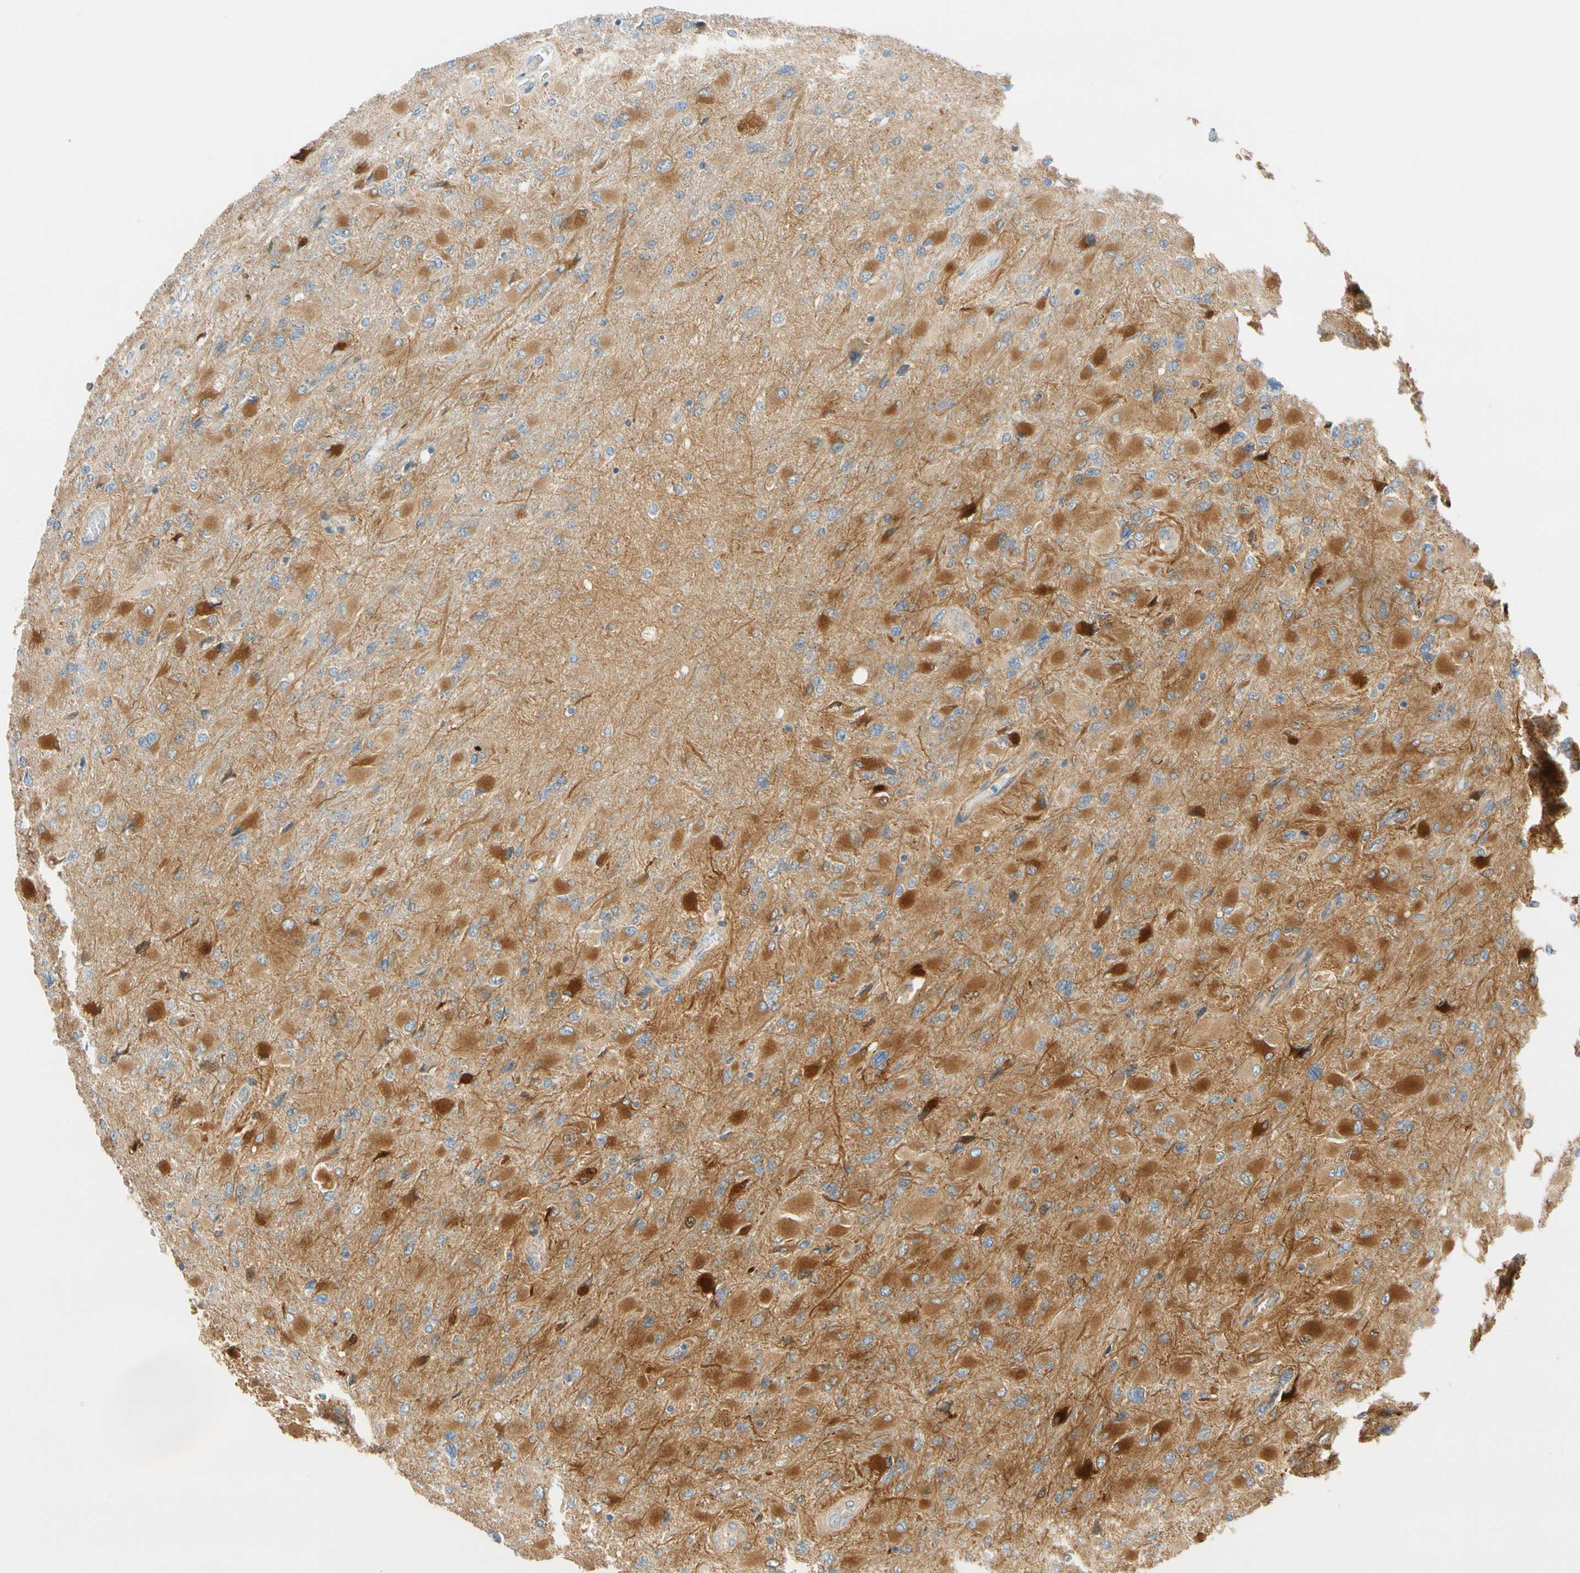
{"staining": {"intensity": "moderate", "quantity": ">75%", "location": "cytoplasmic/membranous"}, "tissue": "glioma", "cell_type": "Tumor cells", "image_type": "cancer", "snomed": [{"axis": "morphology", "description": "Glioma, malignant, High grade"}, {"axis": "topography", "description": "Cerebral cortex"}], "caption": "Tumor cells exhibit medium levels of moderate cytoplasmic/membranous staining in approximately >75% of cells in human malignant glioma (high-grade).", "gene": "PARP14", "patient": {"sex": "female", "age": 36}}